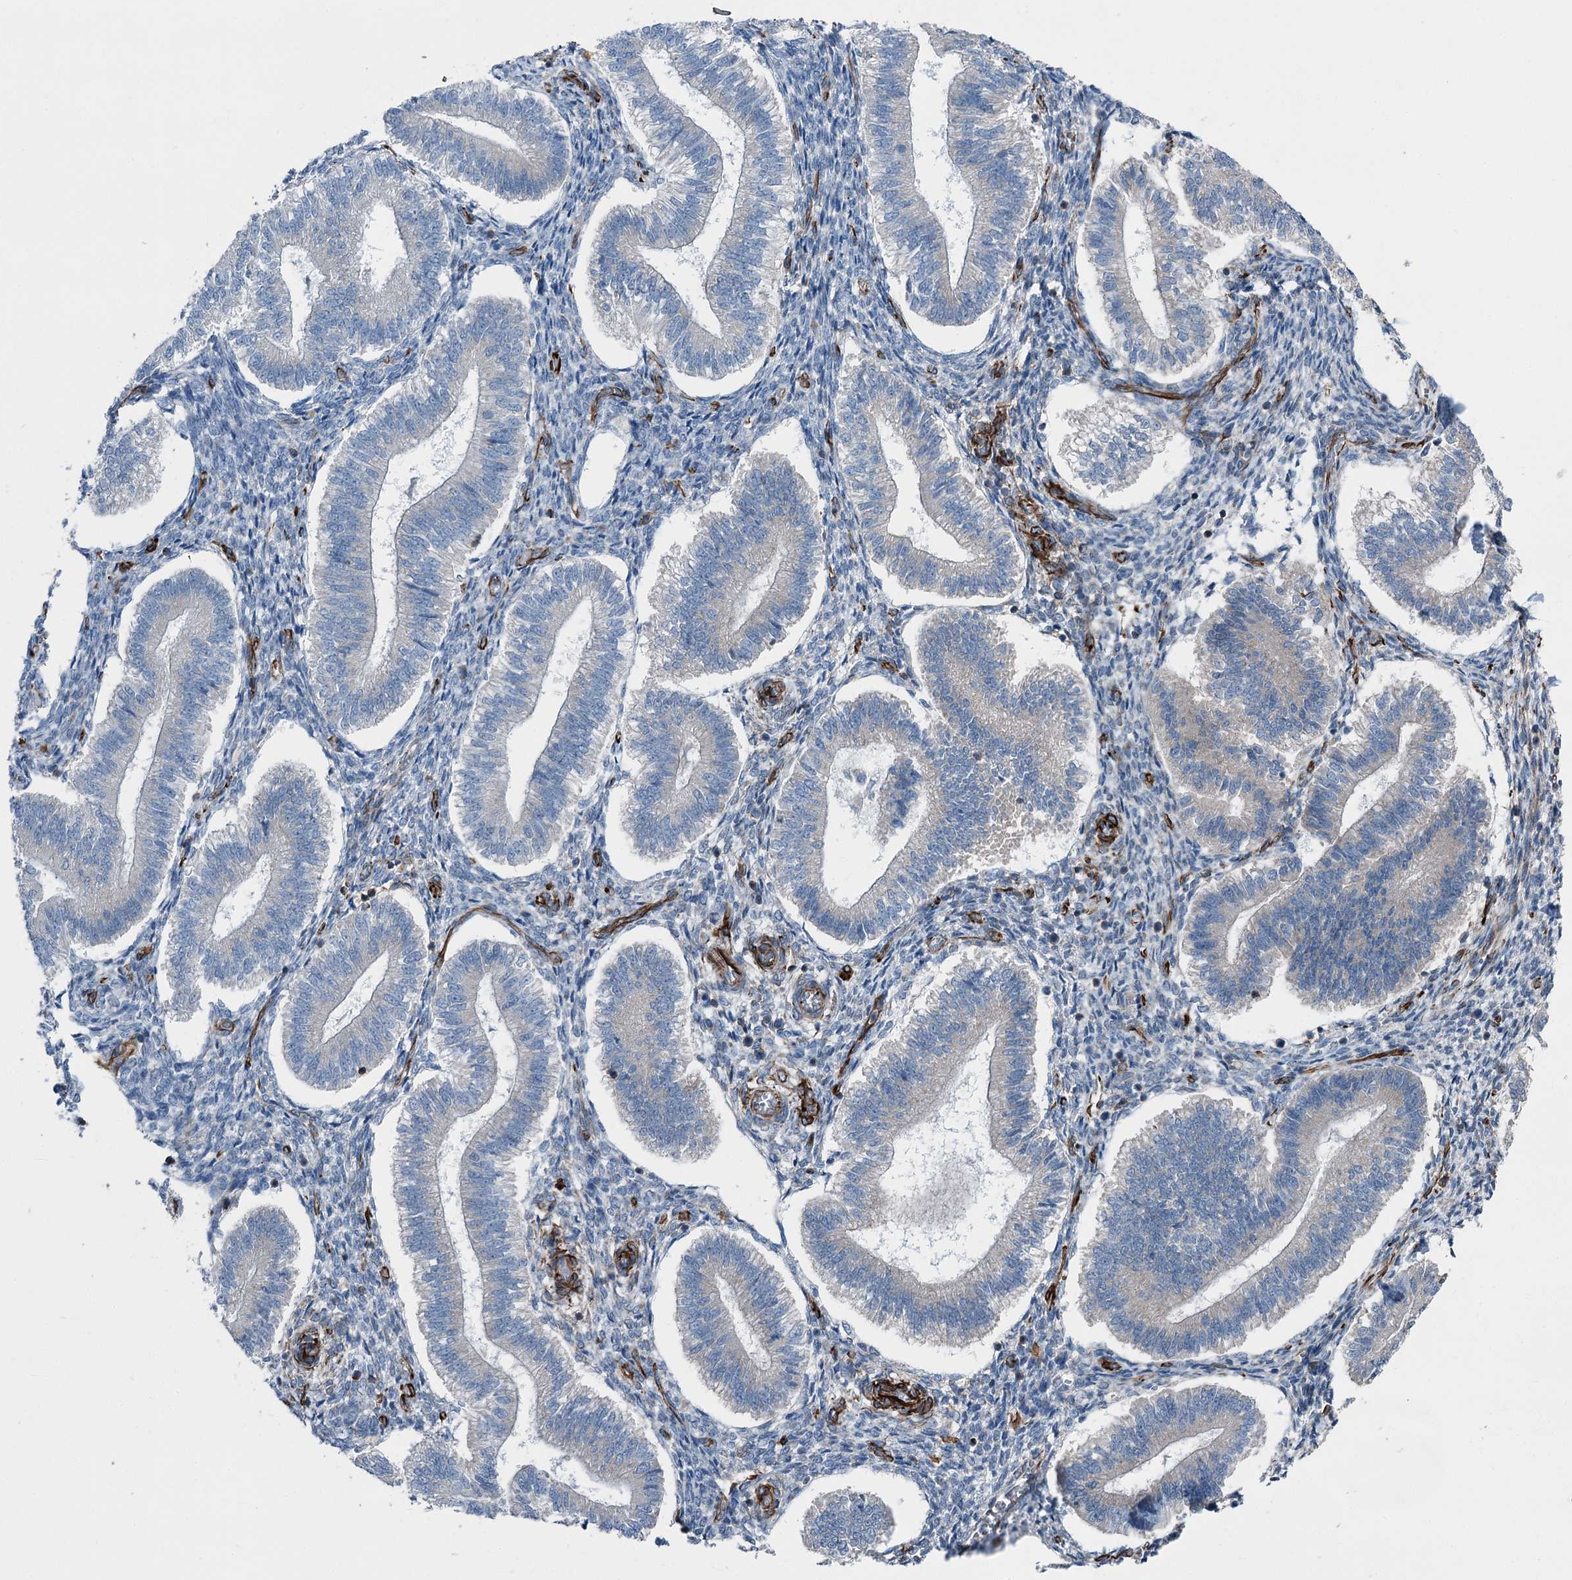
{"staining": {"intensity": "negative", "quantity": "none", "location": "none"}, "tissue": "endometrium", "cell_type": "Cells in endometrial stroma", "image_type": "normal", "snomed": [{"axis": "morphology", "description": "Normal tissue, NOS"}, {"axis": "topography", "description": "Endometrium"}], "caption": "High power microscopy photomicrograph of an immunohistochemistry (IHC) histopathology image of unremarkable endometrium, revealing no significant staining in cells in endometrial stroma.", "gene": "AXL", "patient": {"sex": "female", "age": 25}}